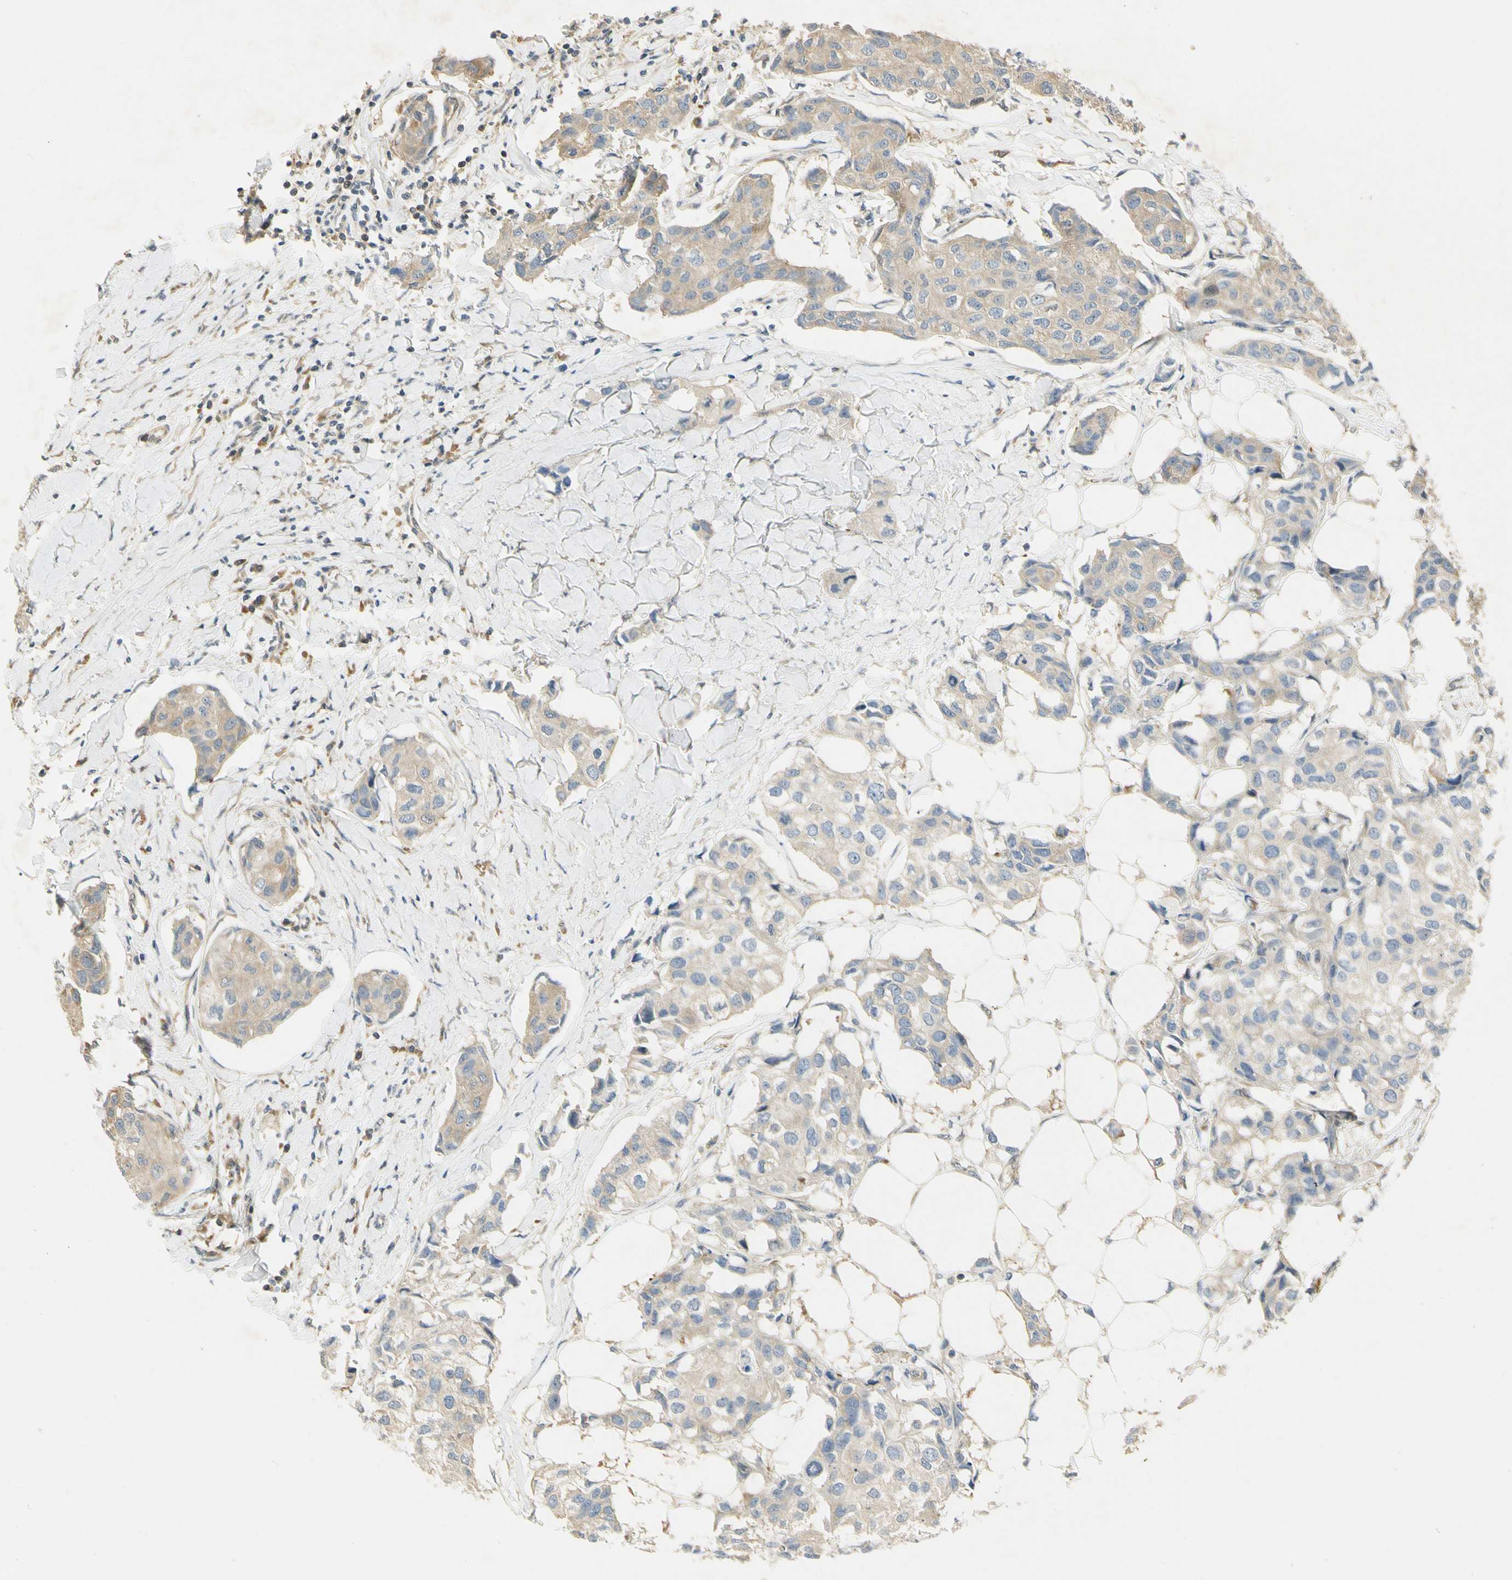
{"staining": {"intensity": "weak", "quantity": "25%-75%", "location": "cytoplasmic/membranous"}, "tissue": "breast cancer", "cell_type": "Tumor cells", "image_type": "cancer", "snomed": [{"axis": "morphology", "description": "Duct carcinoma"}, {"axis": "topography", "description": "Breast"}], "caption": "IHC of human invasive ductal carcinoma (breast) reveals low levels of weak cytoplasmic/membranous staining in about 25%-75% of tumor cells.", "gene": "EIF1AX", "patient": {"sex": "female", "age": 80}}